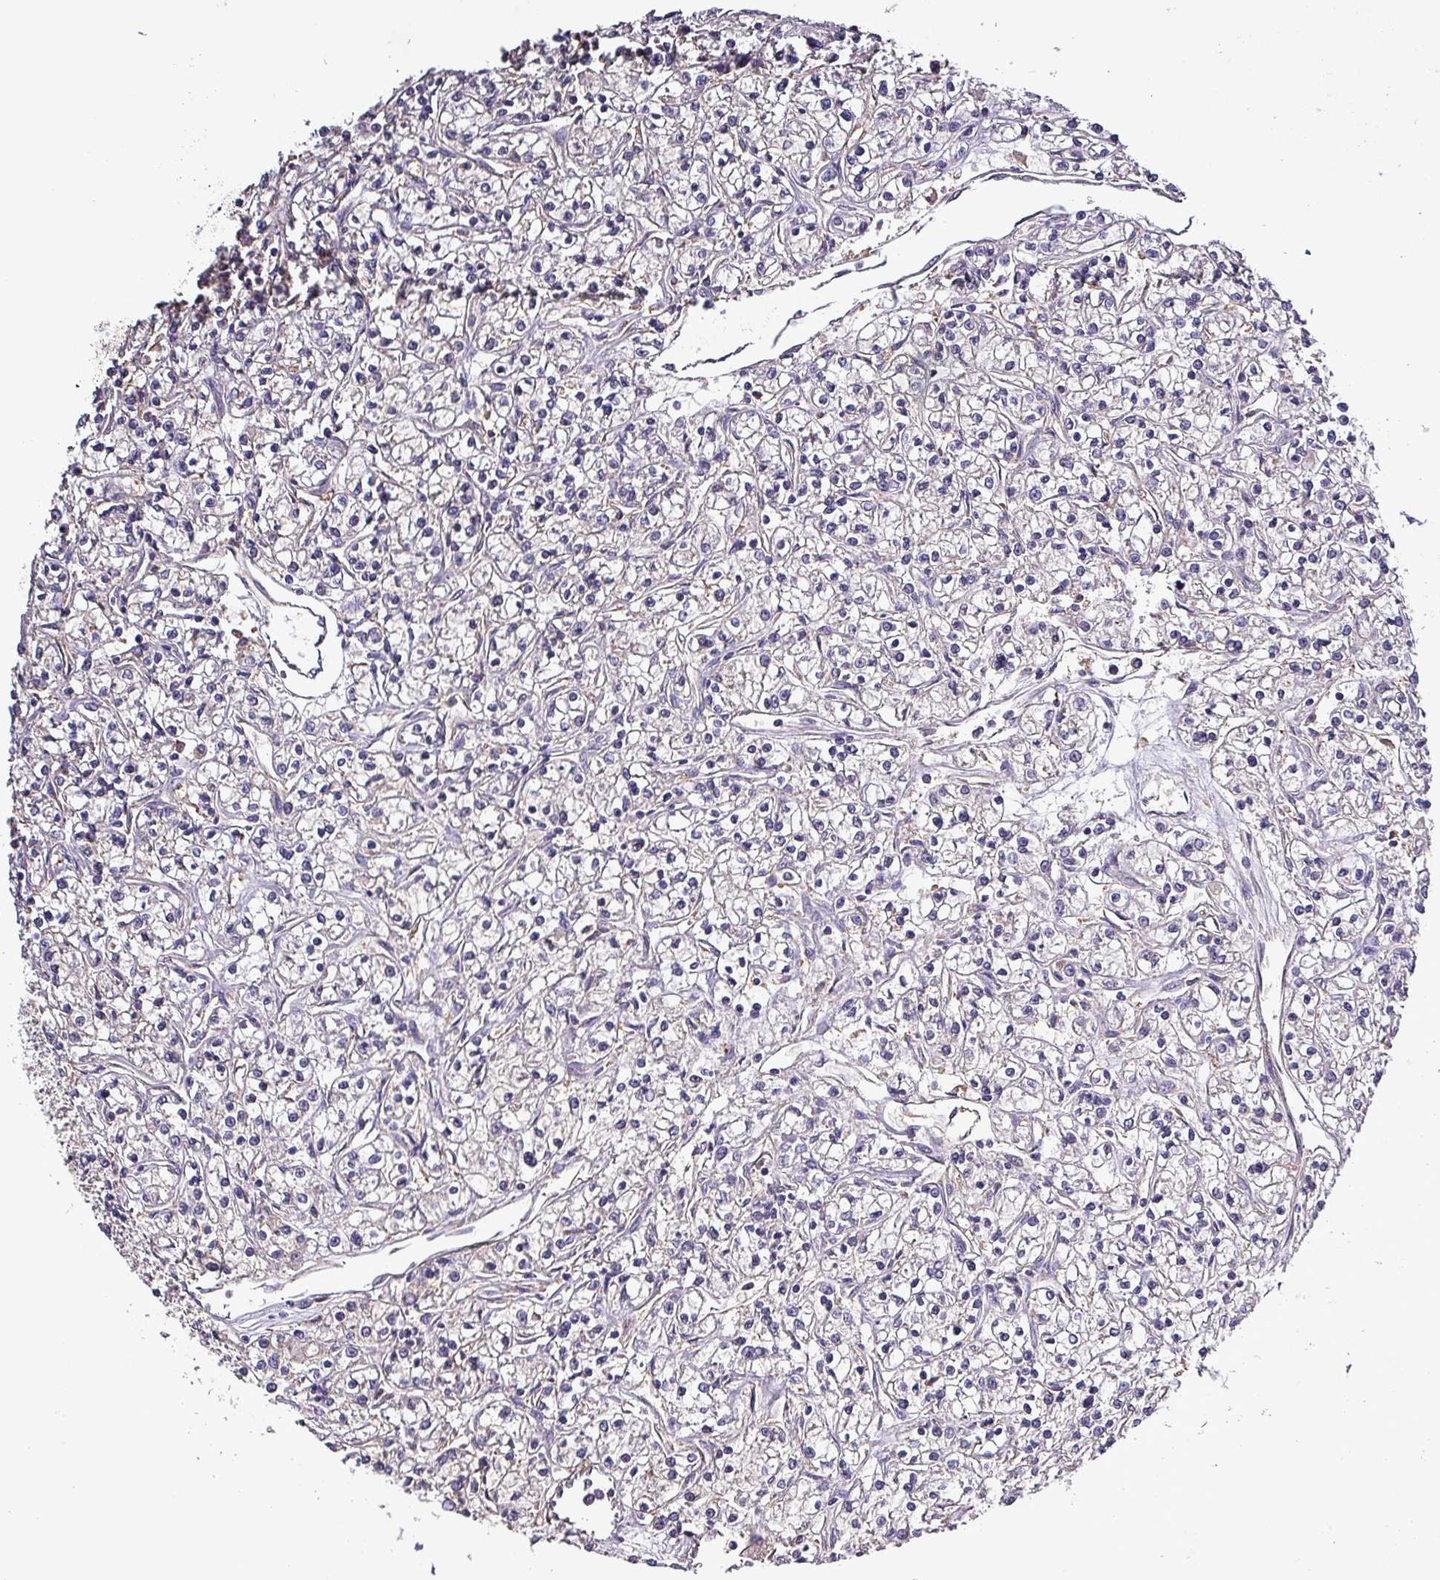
{"staining": {"intensity": "negative", "quantity": "none", "location": "none"}, "tissue": "renal cancer", "cell_type": "Tumor cells", "image_type": "cancer", "snomed": [{"axis": "morphology", "description": "Adenocarcinoma, NOS"}, {"axis": "topography", "description": "Kidney"}], "caption": "This is an immunohistochemistry (IHC) histopathology image of renal cancer. There is no positivity in tumor cells.", "gene": "HTRA4", "patient": {"sex": "female", "age": 59}}